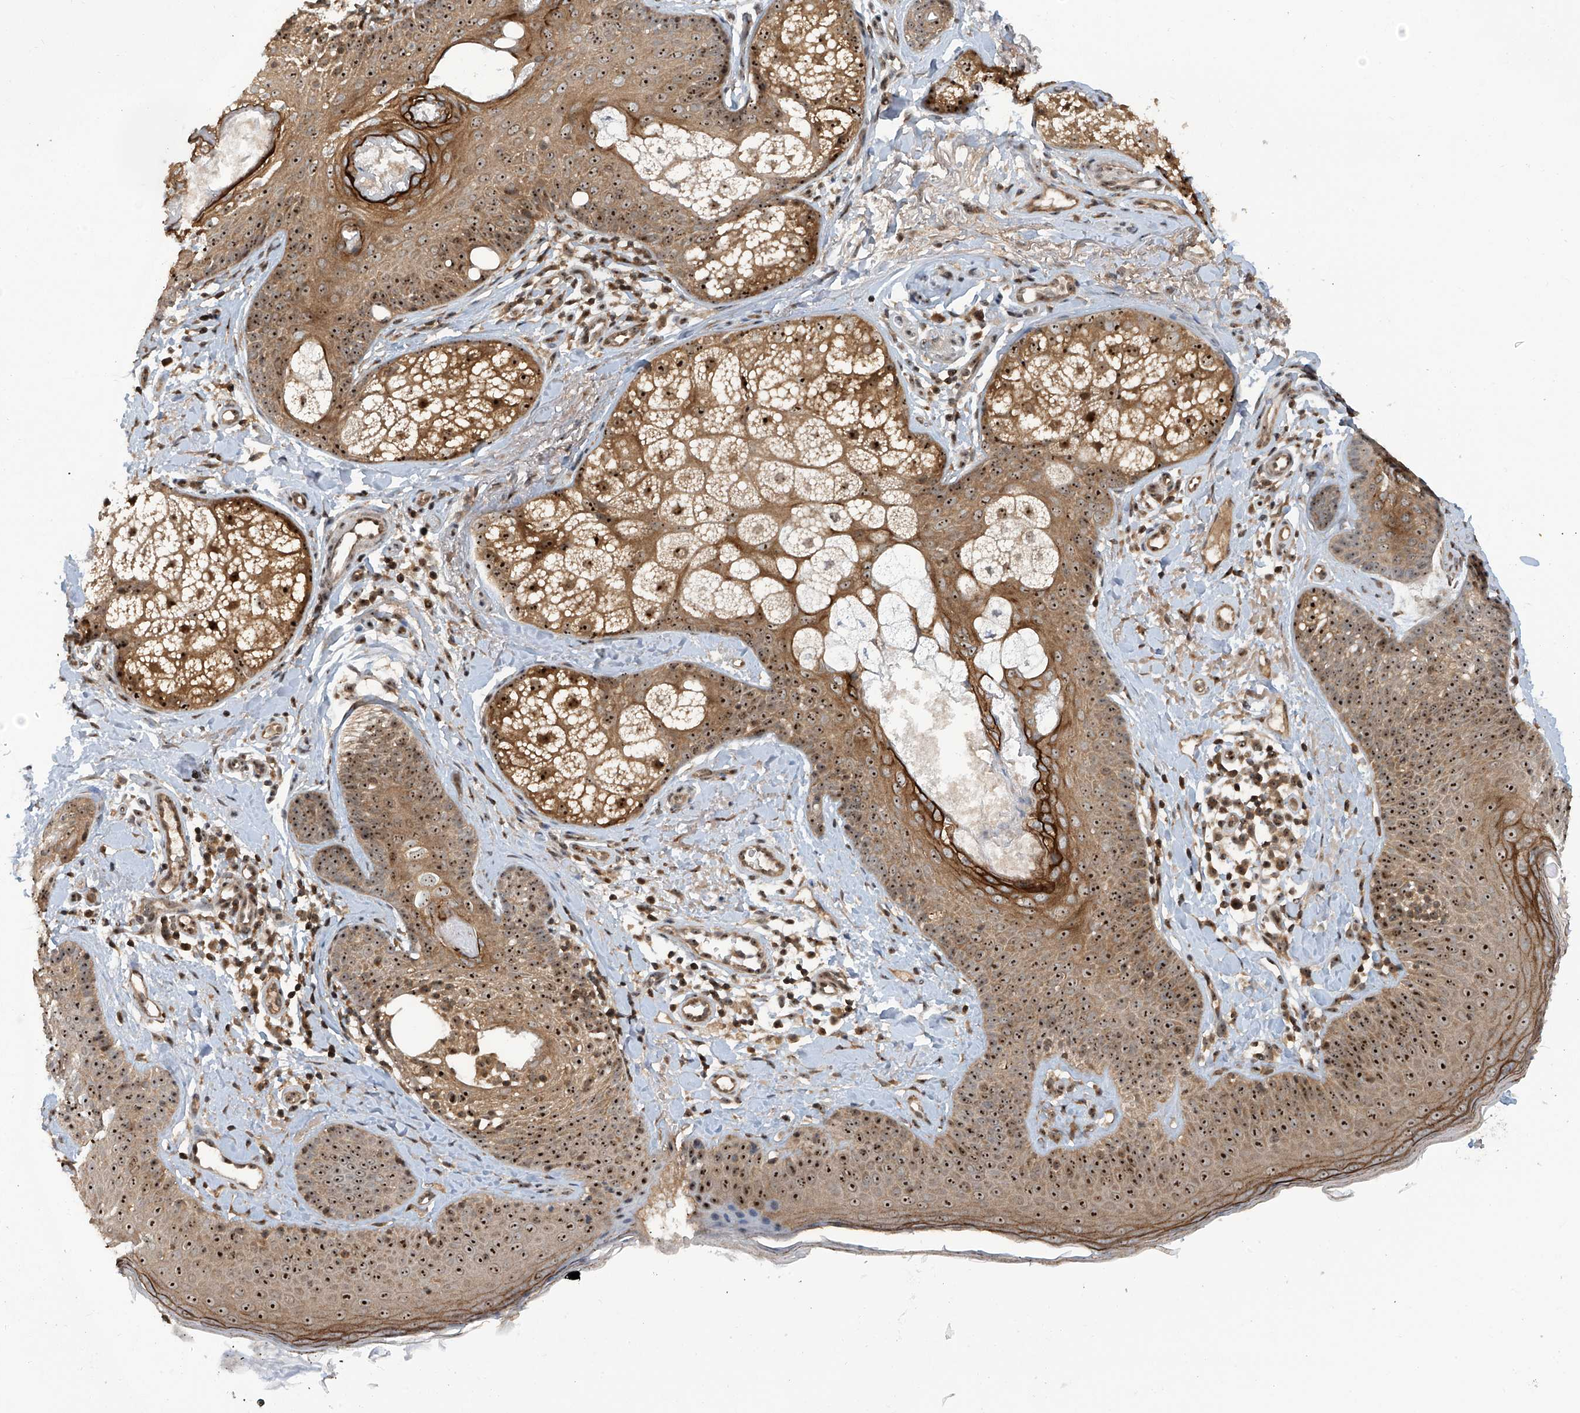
{"staining": {"intensity": "moderate", "quantity": ">75%", "location": "cytoplasmic/membranous,nuclear"}, "tissue": "skin", "cell_type": "Fibroblasts", "image_type": "normal", "snomed": [{"axis": "morphology", "description": "Normal tissue, NOS"}, {"axis": "topography", "description": "Skin"}], "caption": "Immunohistochemistry photomicrograph of normal skin stained for a protein (brown), which shows medium levels of moderate cytoplasmic/membranous,nuclear expression in approximately >75% of fibroblasts.", "gene": "C1orf131", "patient": {"sex": "male", "age": 57}}